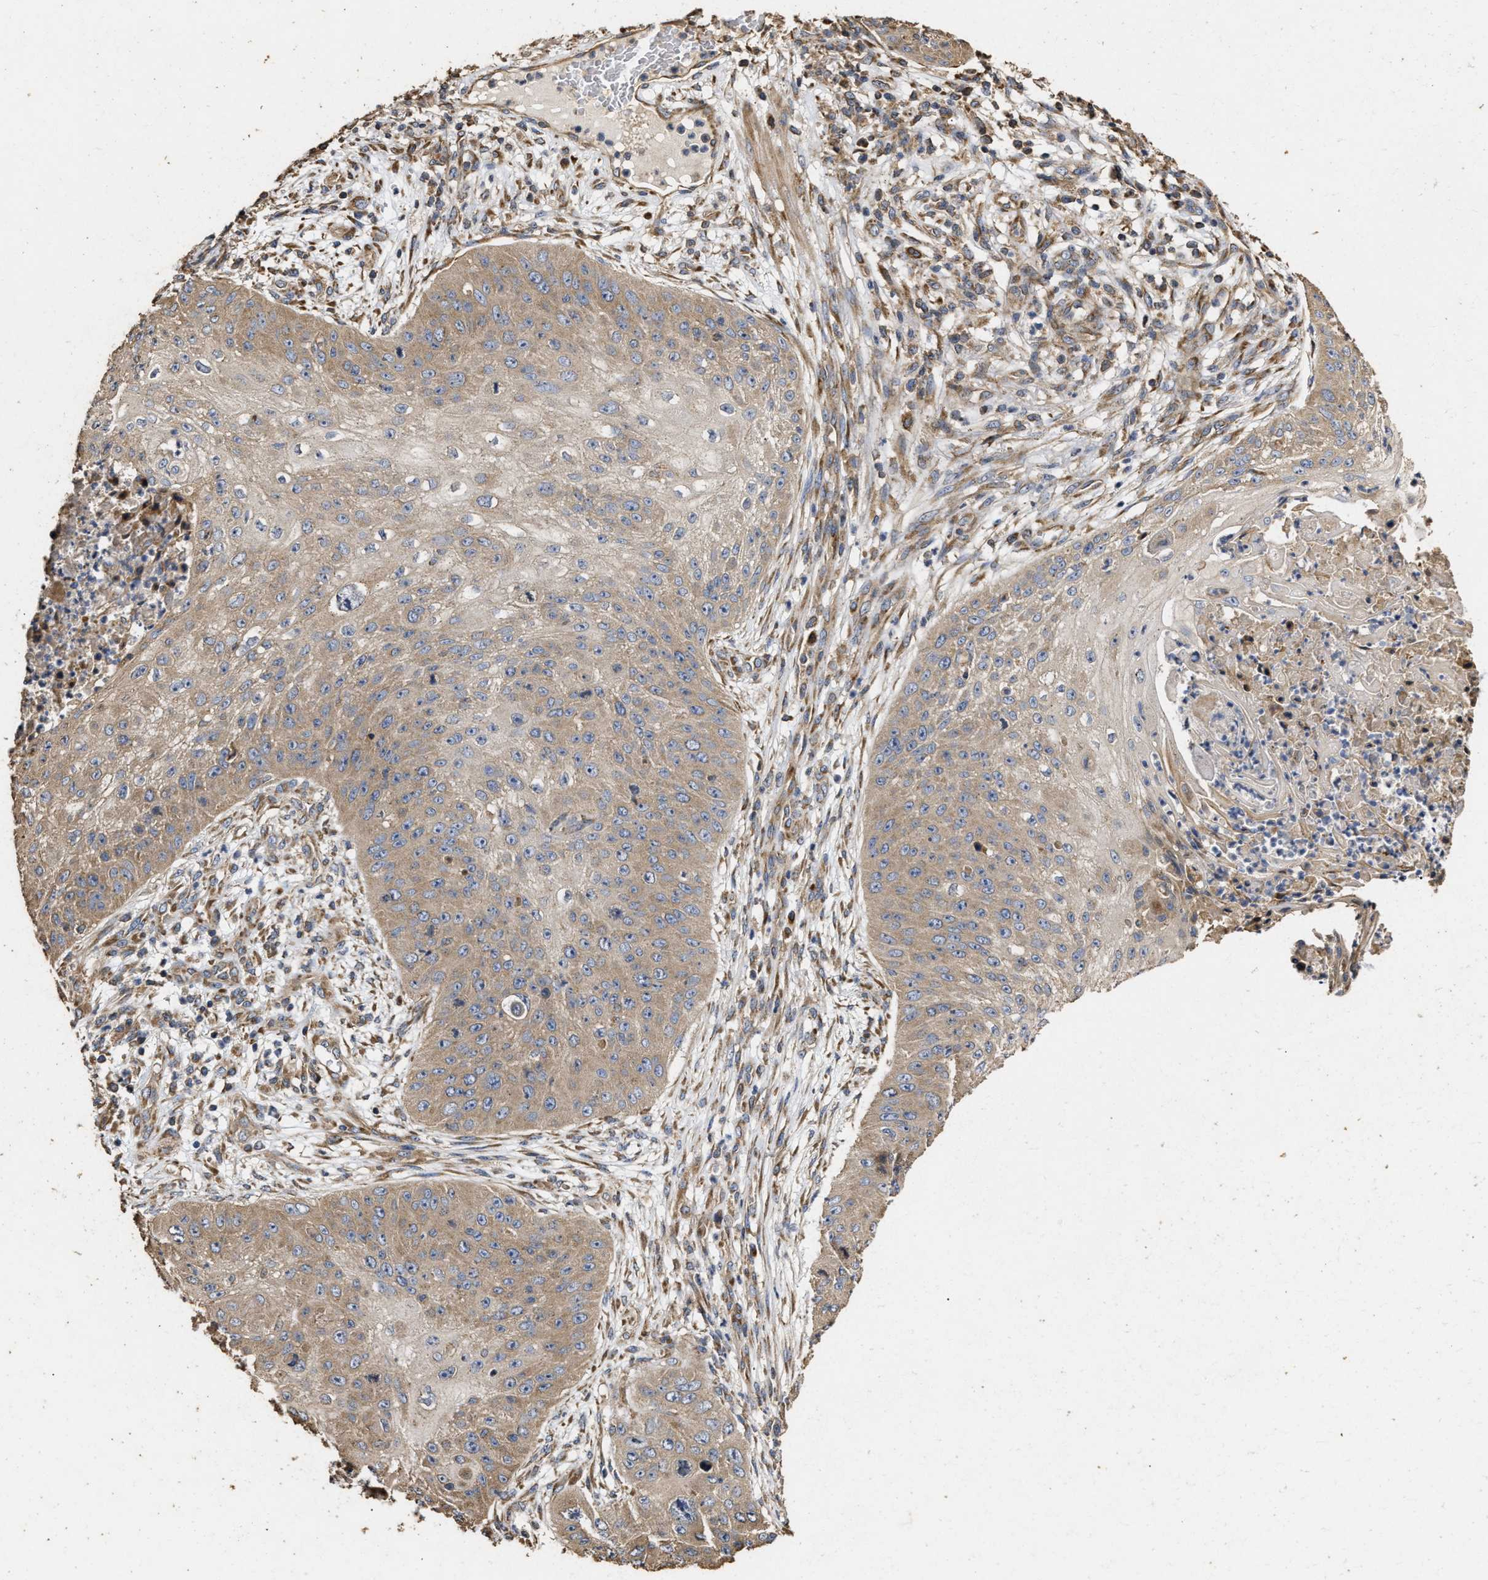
{"staining": {"intensity": "weak", "quantity": ">75%", "location": "cytoplasmic/membranous"}, "tissue": "skin cancer", "cell_type": "Tumor cells", "image_type": "cancer", "snomed": [{"axis": "morphology", "description": "Squamous cell carcinoma, NOS"}, {"axis": "topography", "description": "Skin"}], "caption": "There is low levels of weak cytoplasmic/membranous positivity in tumor cells of skin squamous cell carcinoma, as demonstrated by immunohistochemical staining (brown color).", "gene": "NAV1", "patient": {"sex": "female", "age": 80}}